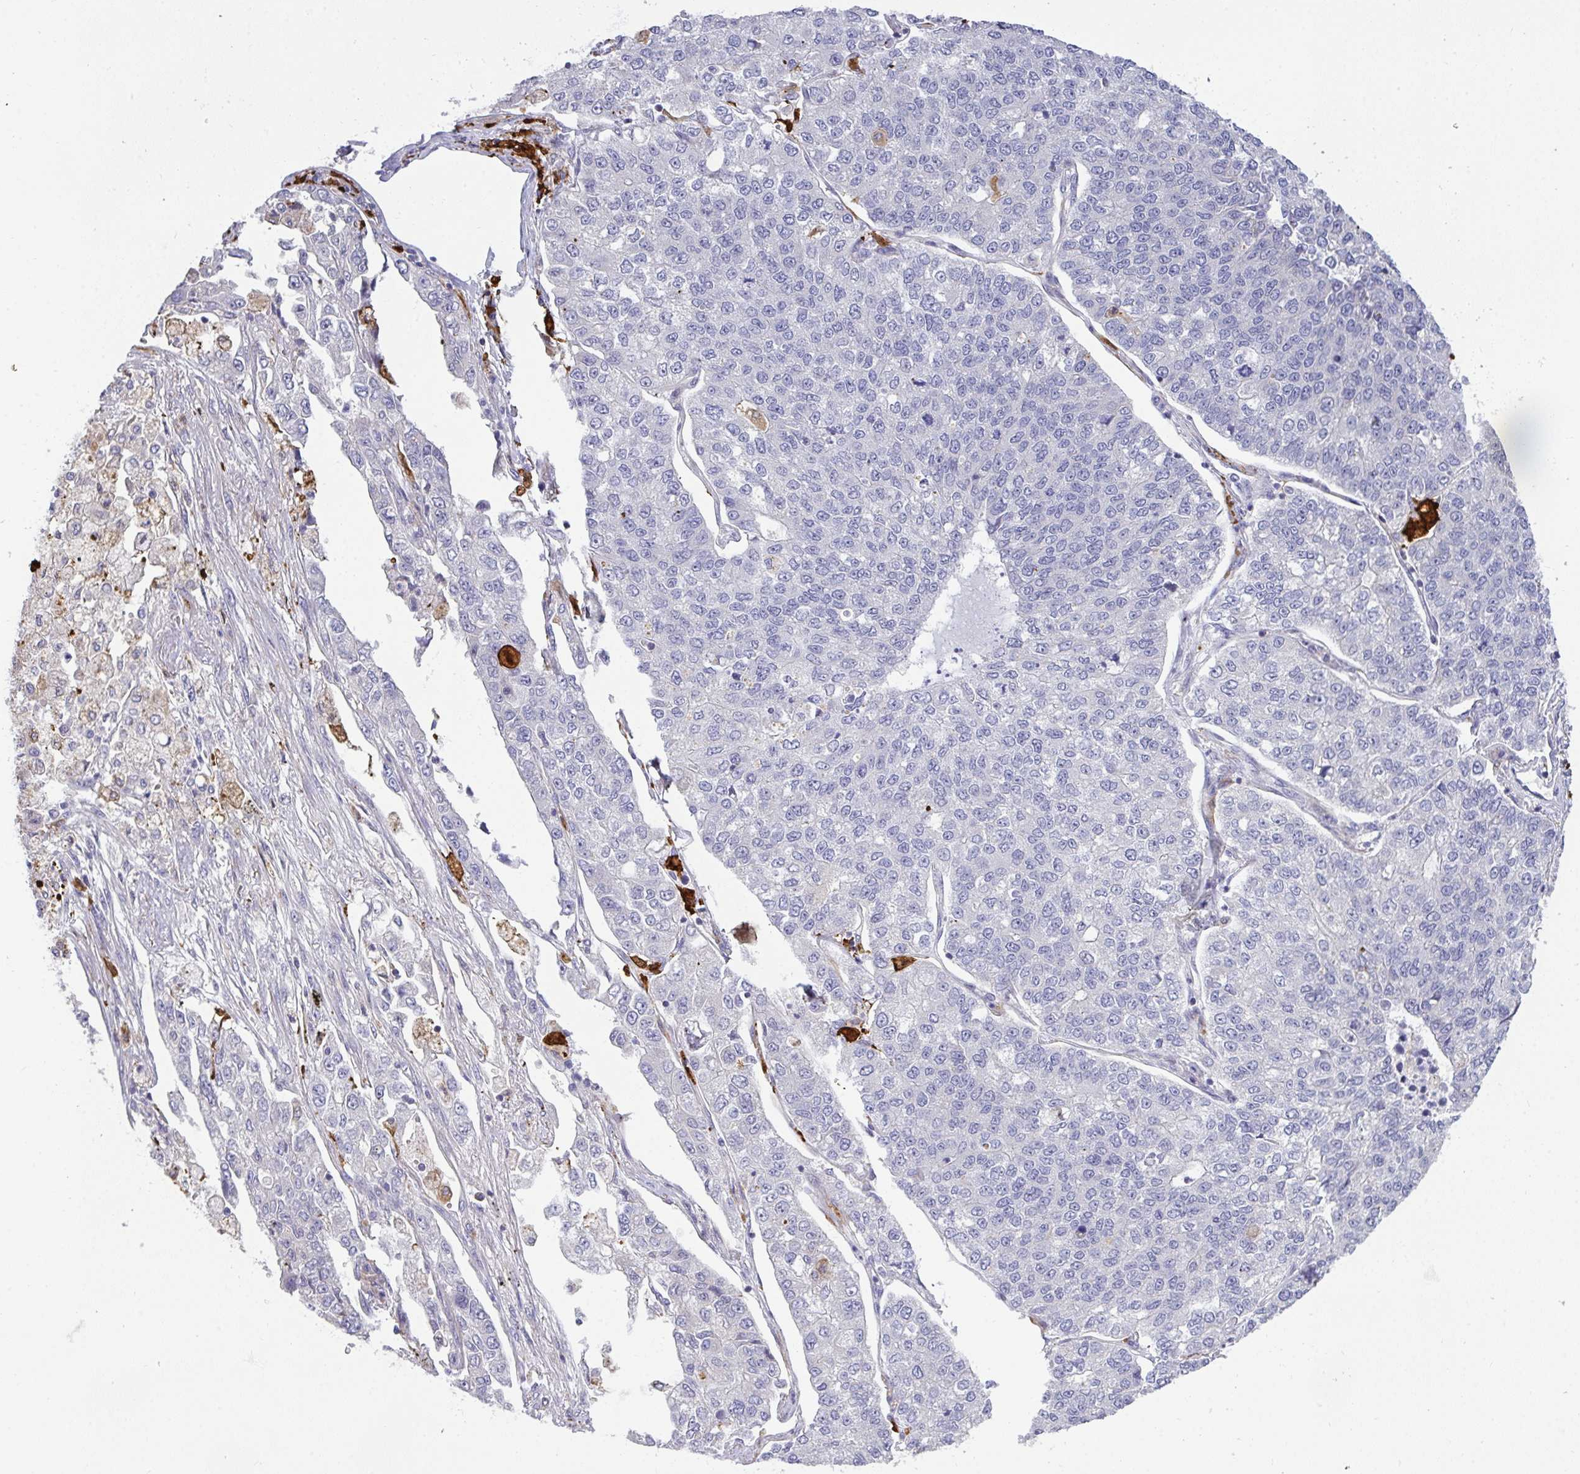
{"staining": {"intensity": "negative", "quantity": "none", "location": "none"}, "tissue": "lung cancer", "cell_type": "Tumor cells", "image_type": "cancer", "snomed": [{"axis": "morphology", "description": "Adenocarcinoma, NOS"}, {"axis": "topography", "description": "Lung"}], "caption": "Immunohistochemistry of human lung cancer reveals no staining in tumor cells.", "gene": "SRRM4", "patient": {"sex": "male", "age": 49}}